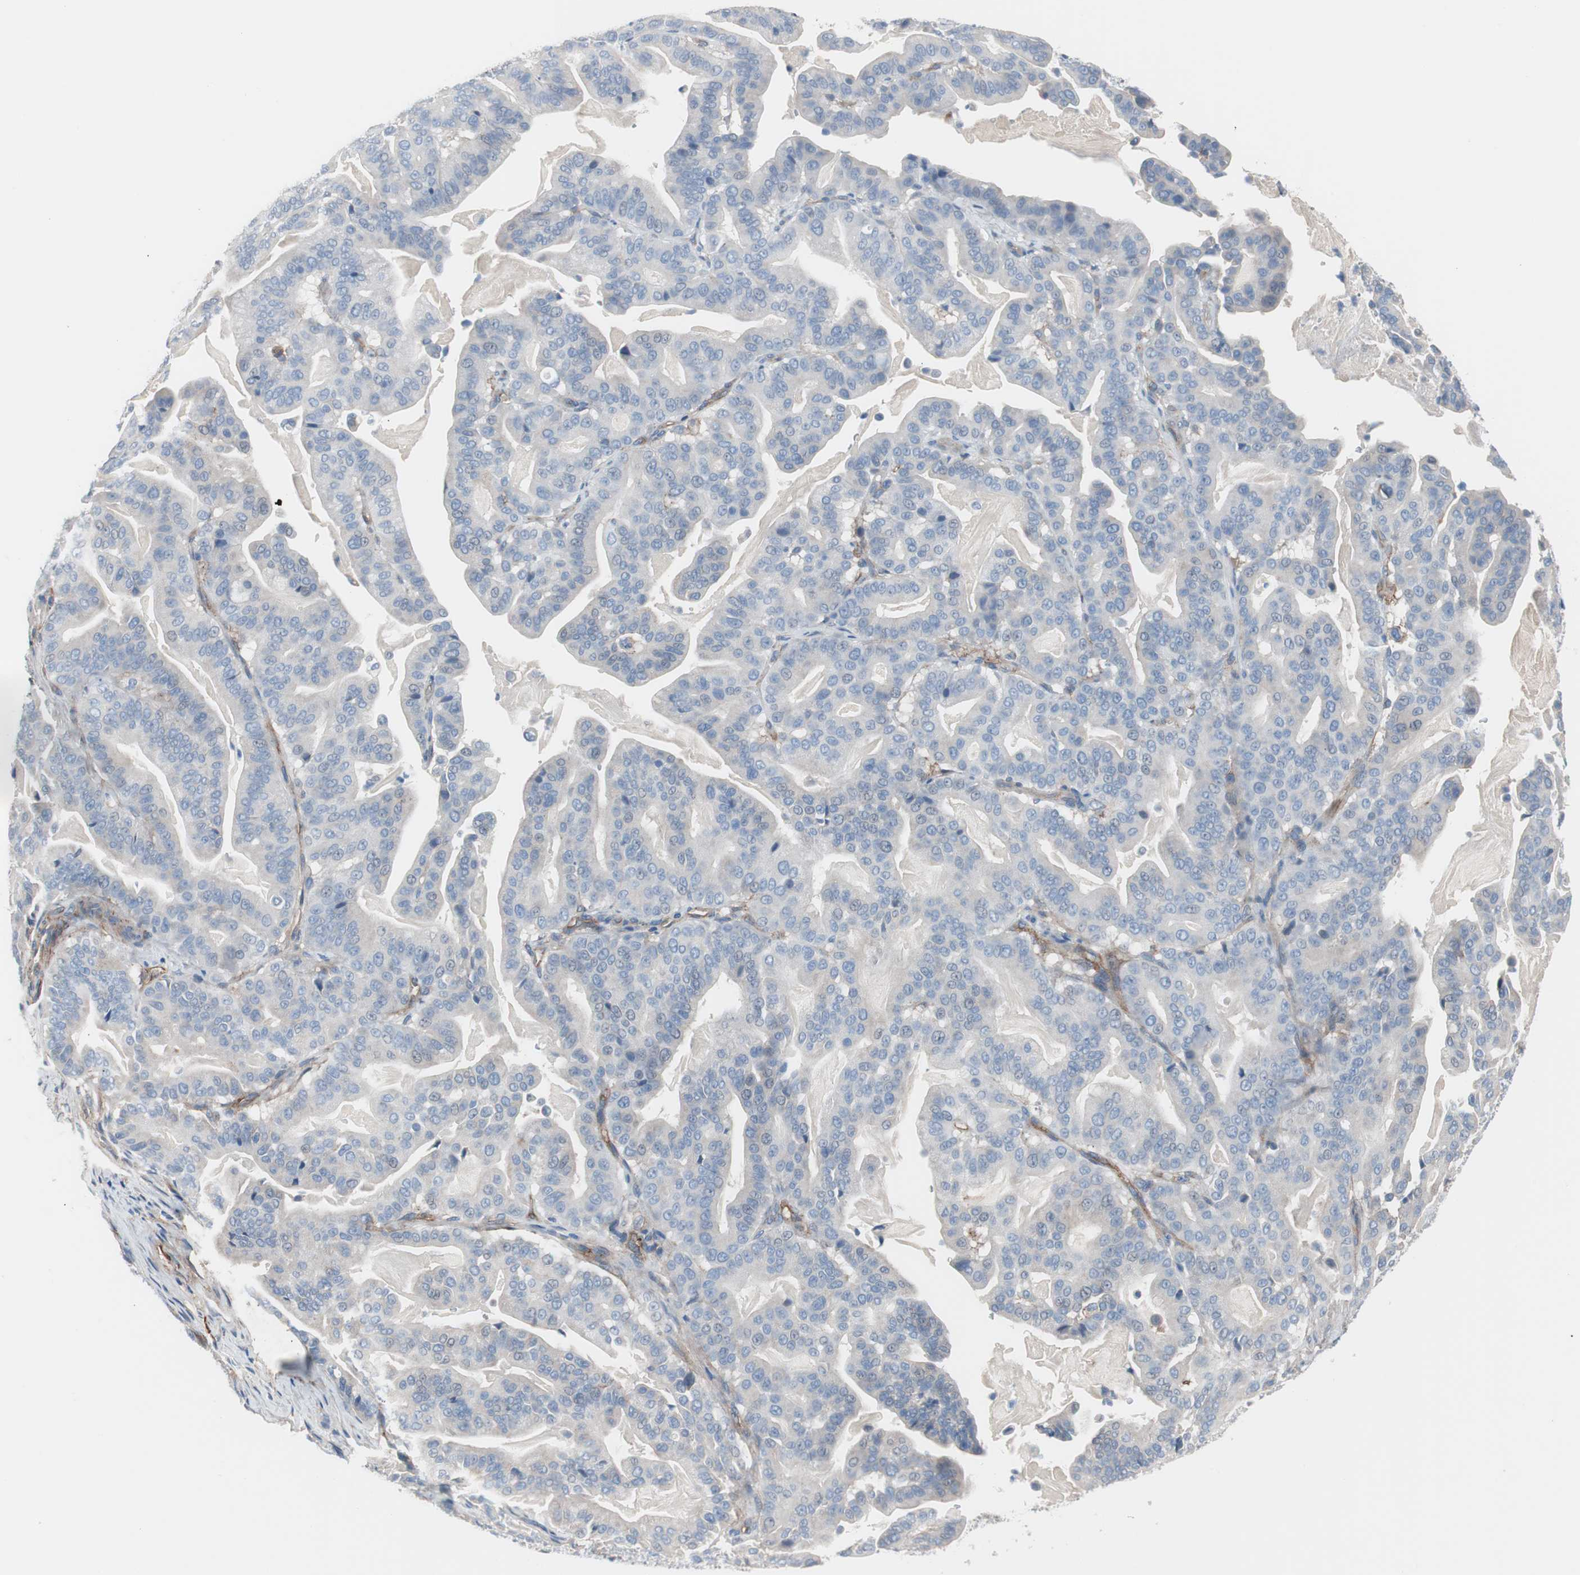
{"staining": {"intensity": "negative", "quantity": "none", "location": "none"}, "tissue": "pancreatic cancer", "cell_type": "Tumor cells", "image_type": "cancer", "snomed": [{"axis": "morphology", "description": "Adenocarcinoma, NOS"}, {"axis": "topography", "description": "Pancreas"}], "caption": "This micrograph is of pancreatic cancer (adenocarcinoma) stained with immunohistochemistry (IHC) to label a protein in brown with the nuclei are counter-stained blue. There is no expression in tumor cells.", "gene": "CD81", "patient": {"sex": "male", "age": 63}}